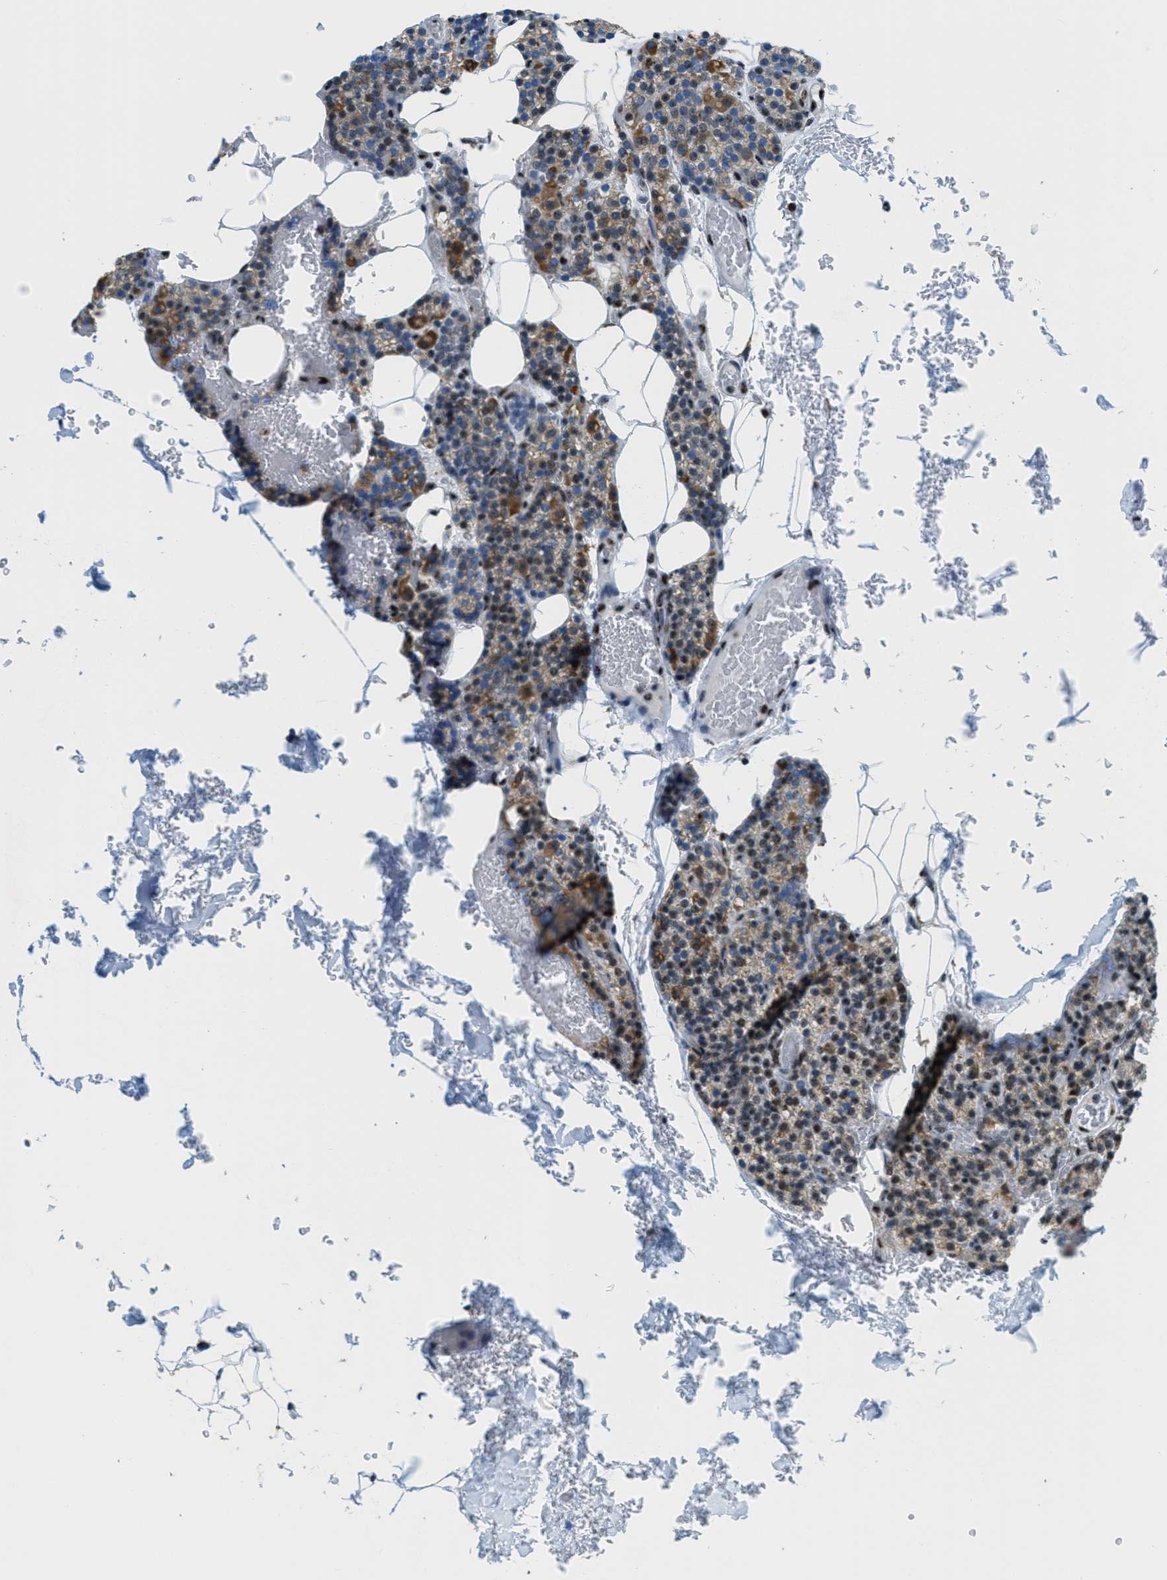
{"staining": {"intensity": "moderate", "quantity": ">75%", "location": "cytoplasmic/membranous,nuclear"}, "tissue": "parathyroid gland", "cell_type": "Glandular cells", "image_type": "normal", "snomed": [{"axis": "morphology", "description": "Normal tissue, NOS"}, {"axis": "morphology", "description": "Inflammation chronic"}, {"axis": "morphology", "description": "Goiter, colloid"}, {"axis": "topography", "description": "Thyroid gland"}, {"axis": "topography", "description": "Parathyroid gland"}], "caption": "Immunohistochemical staining of unremarkable human parathyroid gland exhibits medium levels of moderate cytoplasmic/membranous,nuclear positivity in approximately >75% of glandular cells. Ihc stains the protein of interest in brown and the nuclei are stained blue.", "gene": "SP100", "patient": {"sex": "male", "age": 65}}